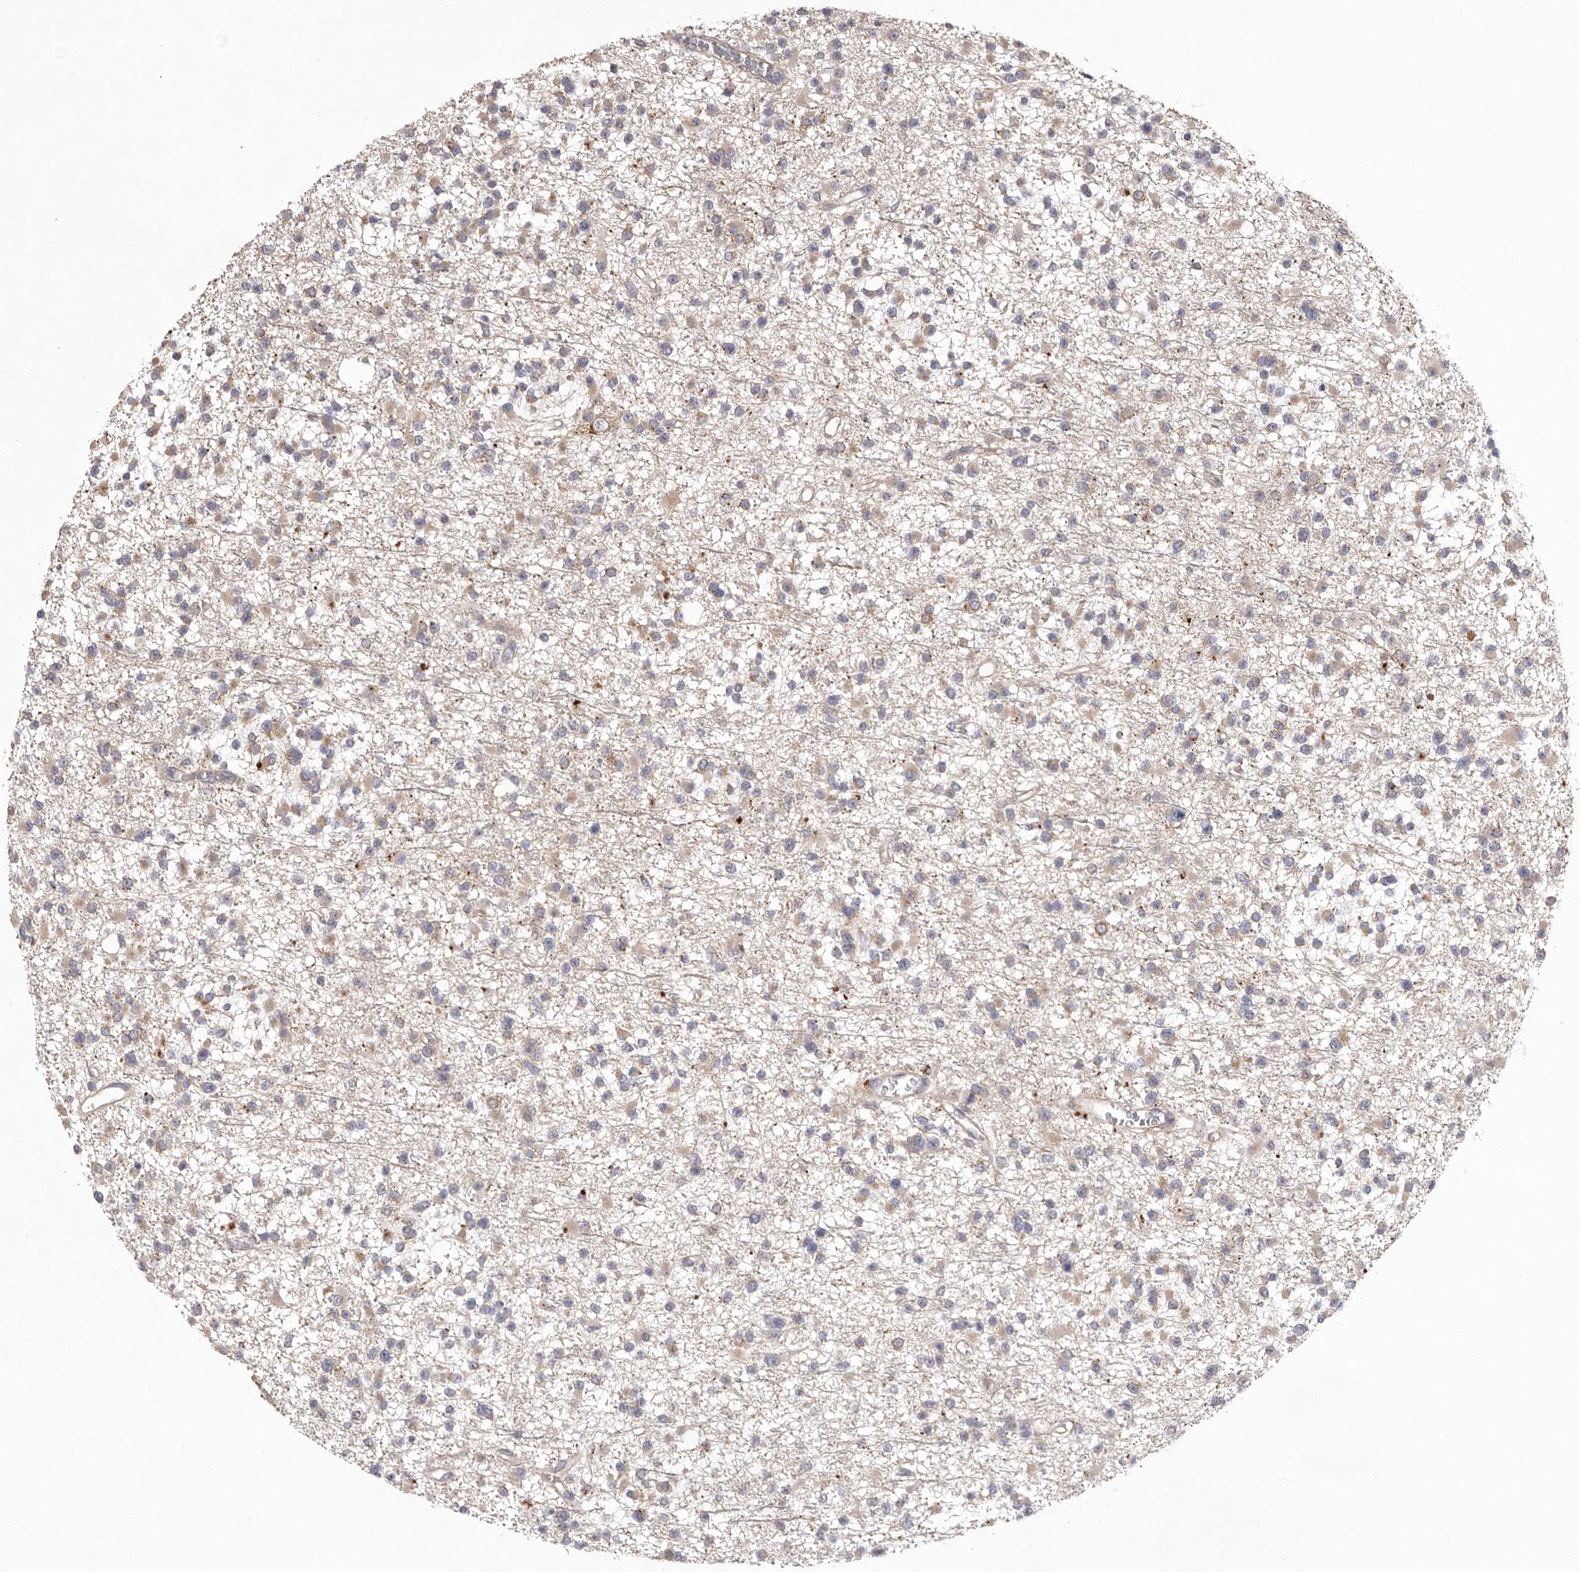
{"staining": {"intensity": "weak", "quantity": ">75%", "location": "cytoplasmic/membranous"}, "tissue": "glioma", "cell_type": "Tumor cells", "image_type": "cancer", "snomed": [{"axis": "morphology", "description": "Glioma, malignant, Low grade"}, {"axis": "topography", "description": "Brain"}], "caption": "Immunohistochemical staining of human glioma displays weak cytoplasmic/membranous protein staining in approximately >75% of tumor cells. The staining is performed using DAB brown chromogen to label protein expression. The nuclei are counter-stained blue using hematoxylin.", "gene": "WDR47", "patient": {"sex": "female", "age": 22}}